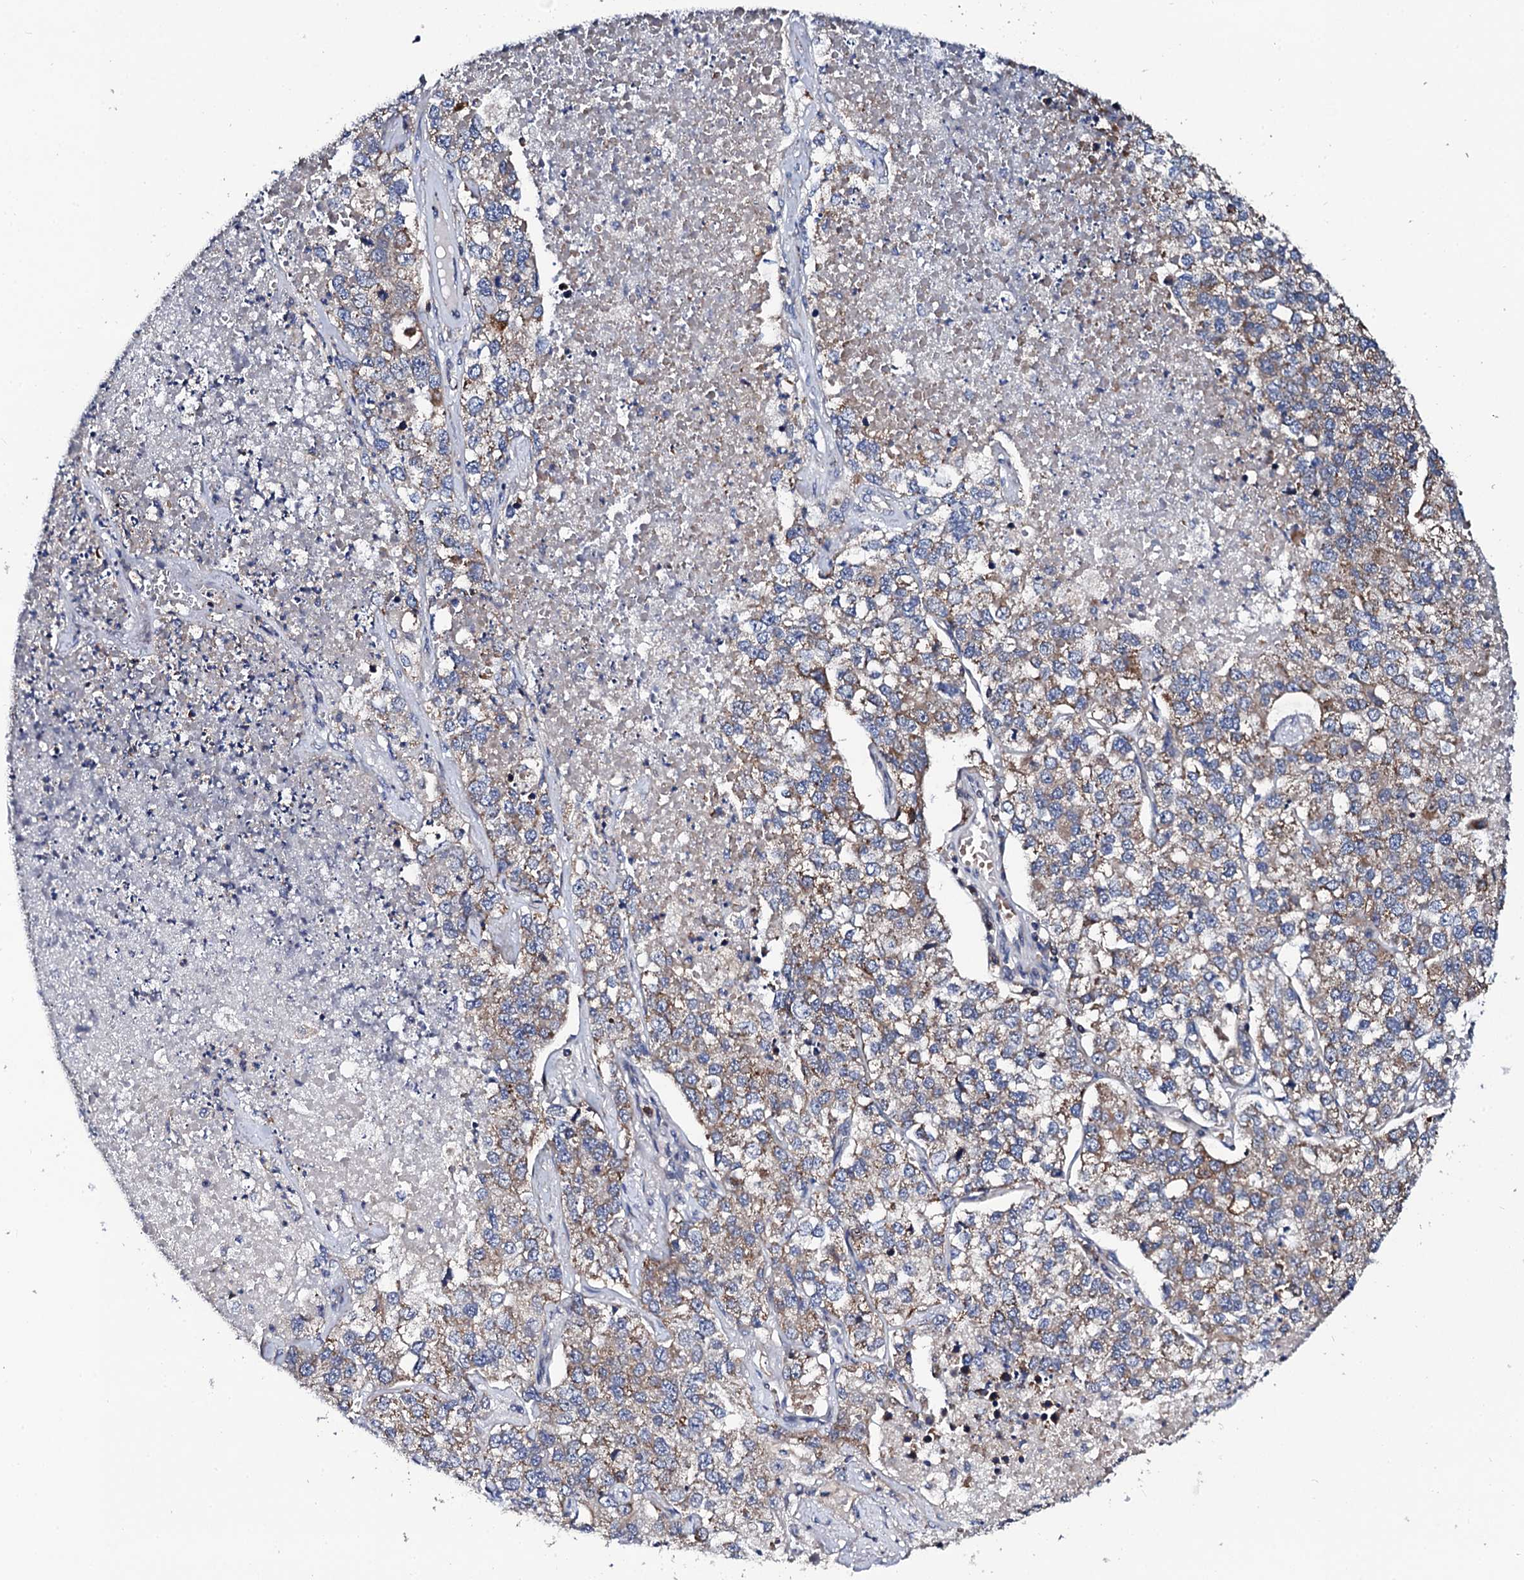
{"staining": {"intensity": "moderate", "quantity": "<25%", "location": "cytoplasmic/membranous"}, "tissue": "lung cancer", "cell_type": "Tumor cells", "image_type": "cancer", "snomed": [{"axis": "morphology", "description": "Adenocarcinoma, NOS"}, {"axis": "topography", "description": "Lung"}], "caption": "Lung cancer stained for a protein displays moderate cytoplasmic/membranous positivity in tumor cells. (DAB IHC, brown staining for protein, blue staining for nuclei).", "gene": "COG4", "patient": {"sex": "male", "age": 49}}